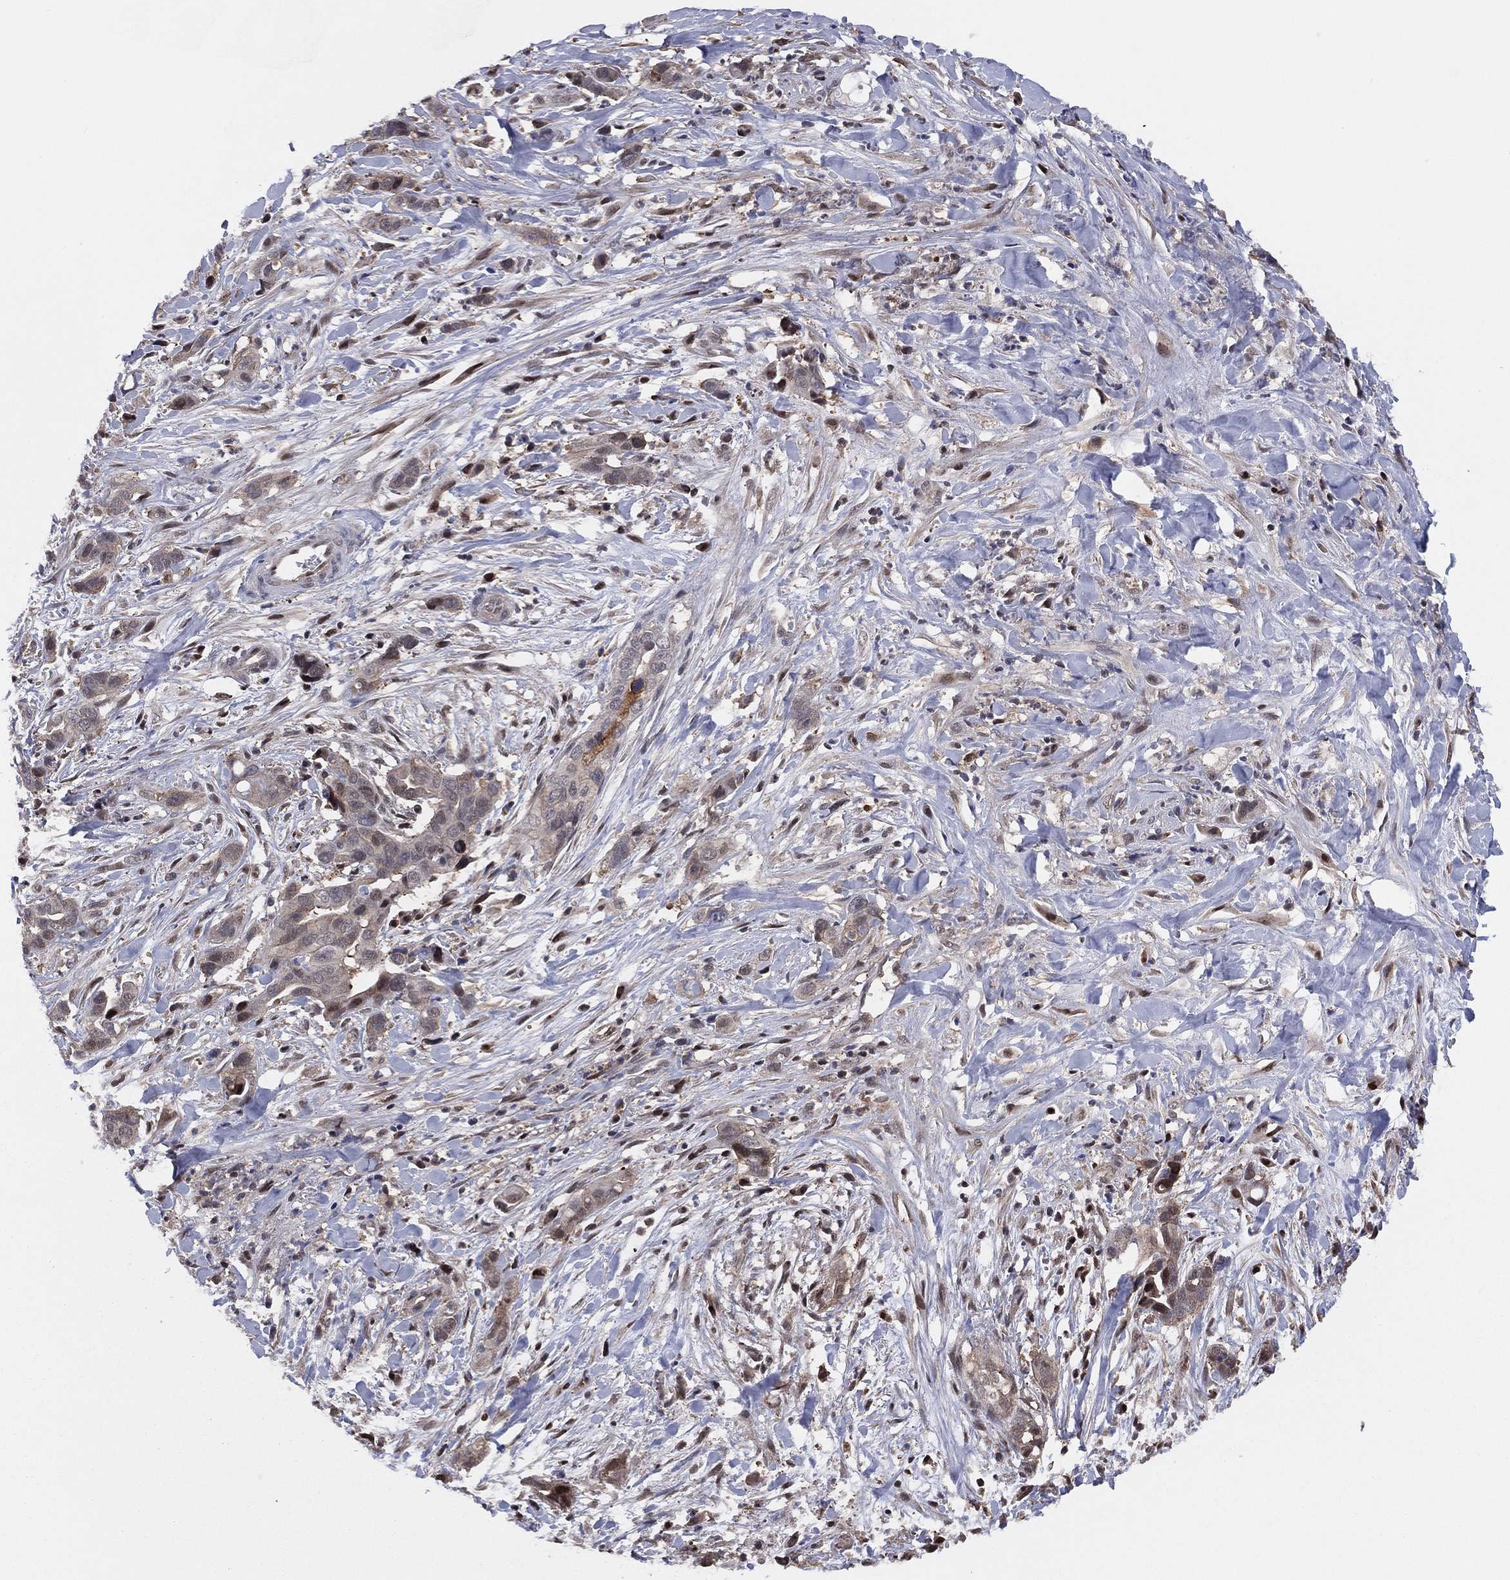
{"staining": {"intensity": "negative", "quantity": "none", "location": "none"}, "tissue": "liver cancer", "cell_type": "Tumor cells", "image_type": "cancer", "snomed": [{"axis": "morphology", "description": "Cholangiocarcinoma"}, {"axis": "topography", "description": "Liver"}], "caption": "A photomicrograph of liver cancer (cholangiocarcinoma) stained for a protein demonstrates no brown staining in tumor cells. (DAB immunohistochemistry with hematoxylin counter stain).", "gene": "ICOSLG", "patient": {"sex": "female", "age": 79}}